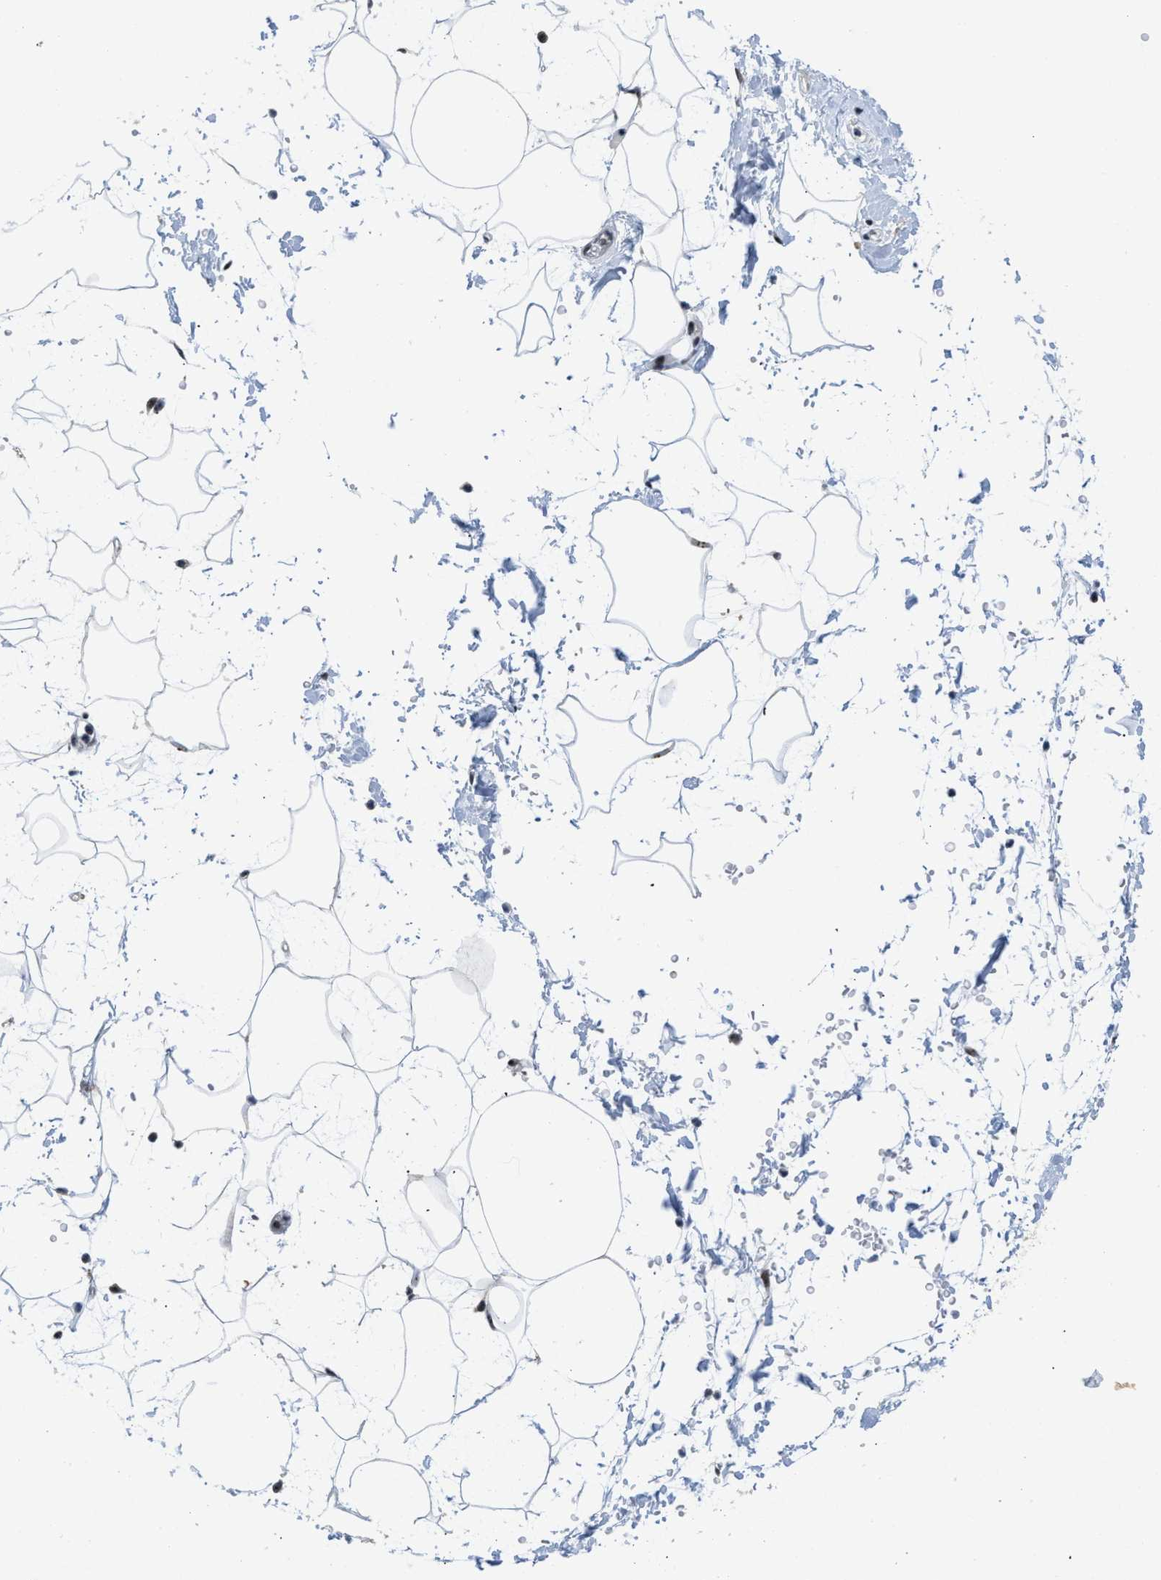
{"staining": {"intensity": "moderate", "quantity": "25%-75%", "location": "nuclear"}, "tissue": "adipose tissue", "cell_type": "Adipocytes", "image_type": "normal", "snomed": [{"axis": "morphology", "description": "Normal tissue, NOS"}, {"axis": "topography", "description": "Soft tissue"}], "caption": "Immunohistochemical staining of benign adipose tissue shows 25%-75% levels of moderate nuclear protein staining in about 25%-75% of adipocytes. (DAB = brown stain, brightfield microscopy at high magnification).", "gene": "NOP58", "patient": {"sex": "male", "age": 72}}